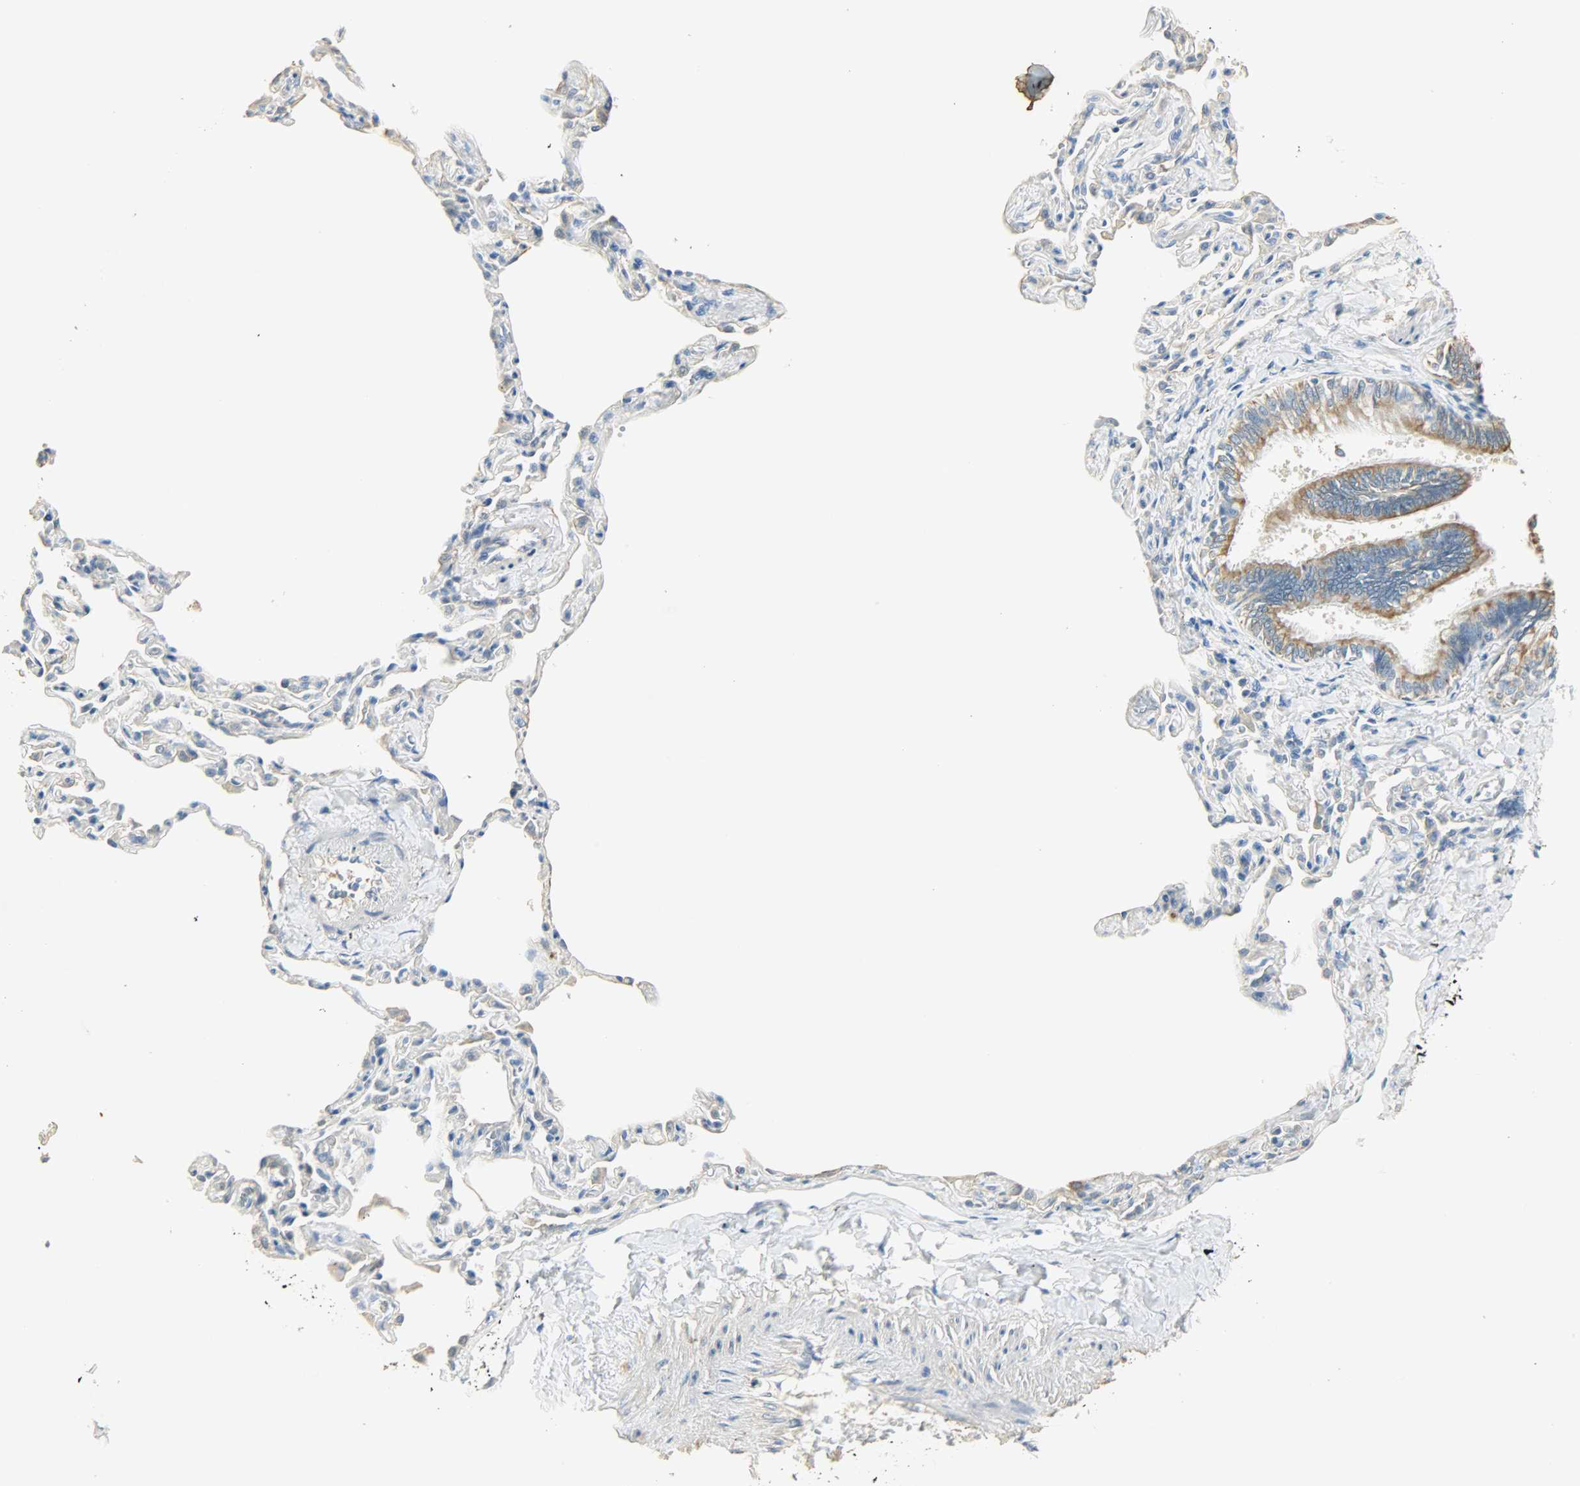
{"staining": {"intensity": "moderate", "quantity": ">75%", "location": "cytoplasmic/membranous"}, "tissue": "bronchus", "cell_type": "Respiratory epithelial cells", "image_type": "normal", "snomed": [{"axis": "morphology", "description": "Normal tissue, NOS"}, {"axis": "topography", "description": "Lung"}], "caption": "Immunohistochemical staining of unremarkable human bronchus shows moderate cytoplasmic/membranous protein expression in about >75% of respiratory epithelial cells.", "gene": "USP13", "patient": {"sex": "male", "age": 64}}